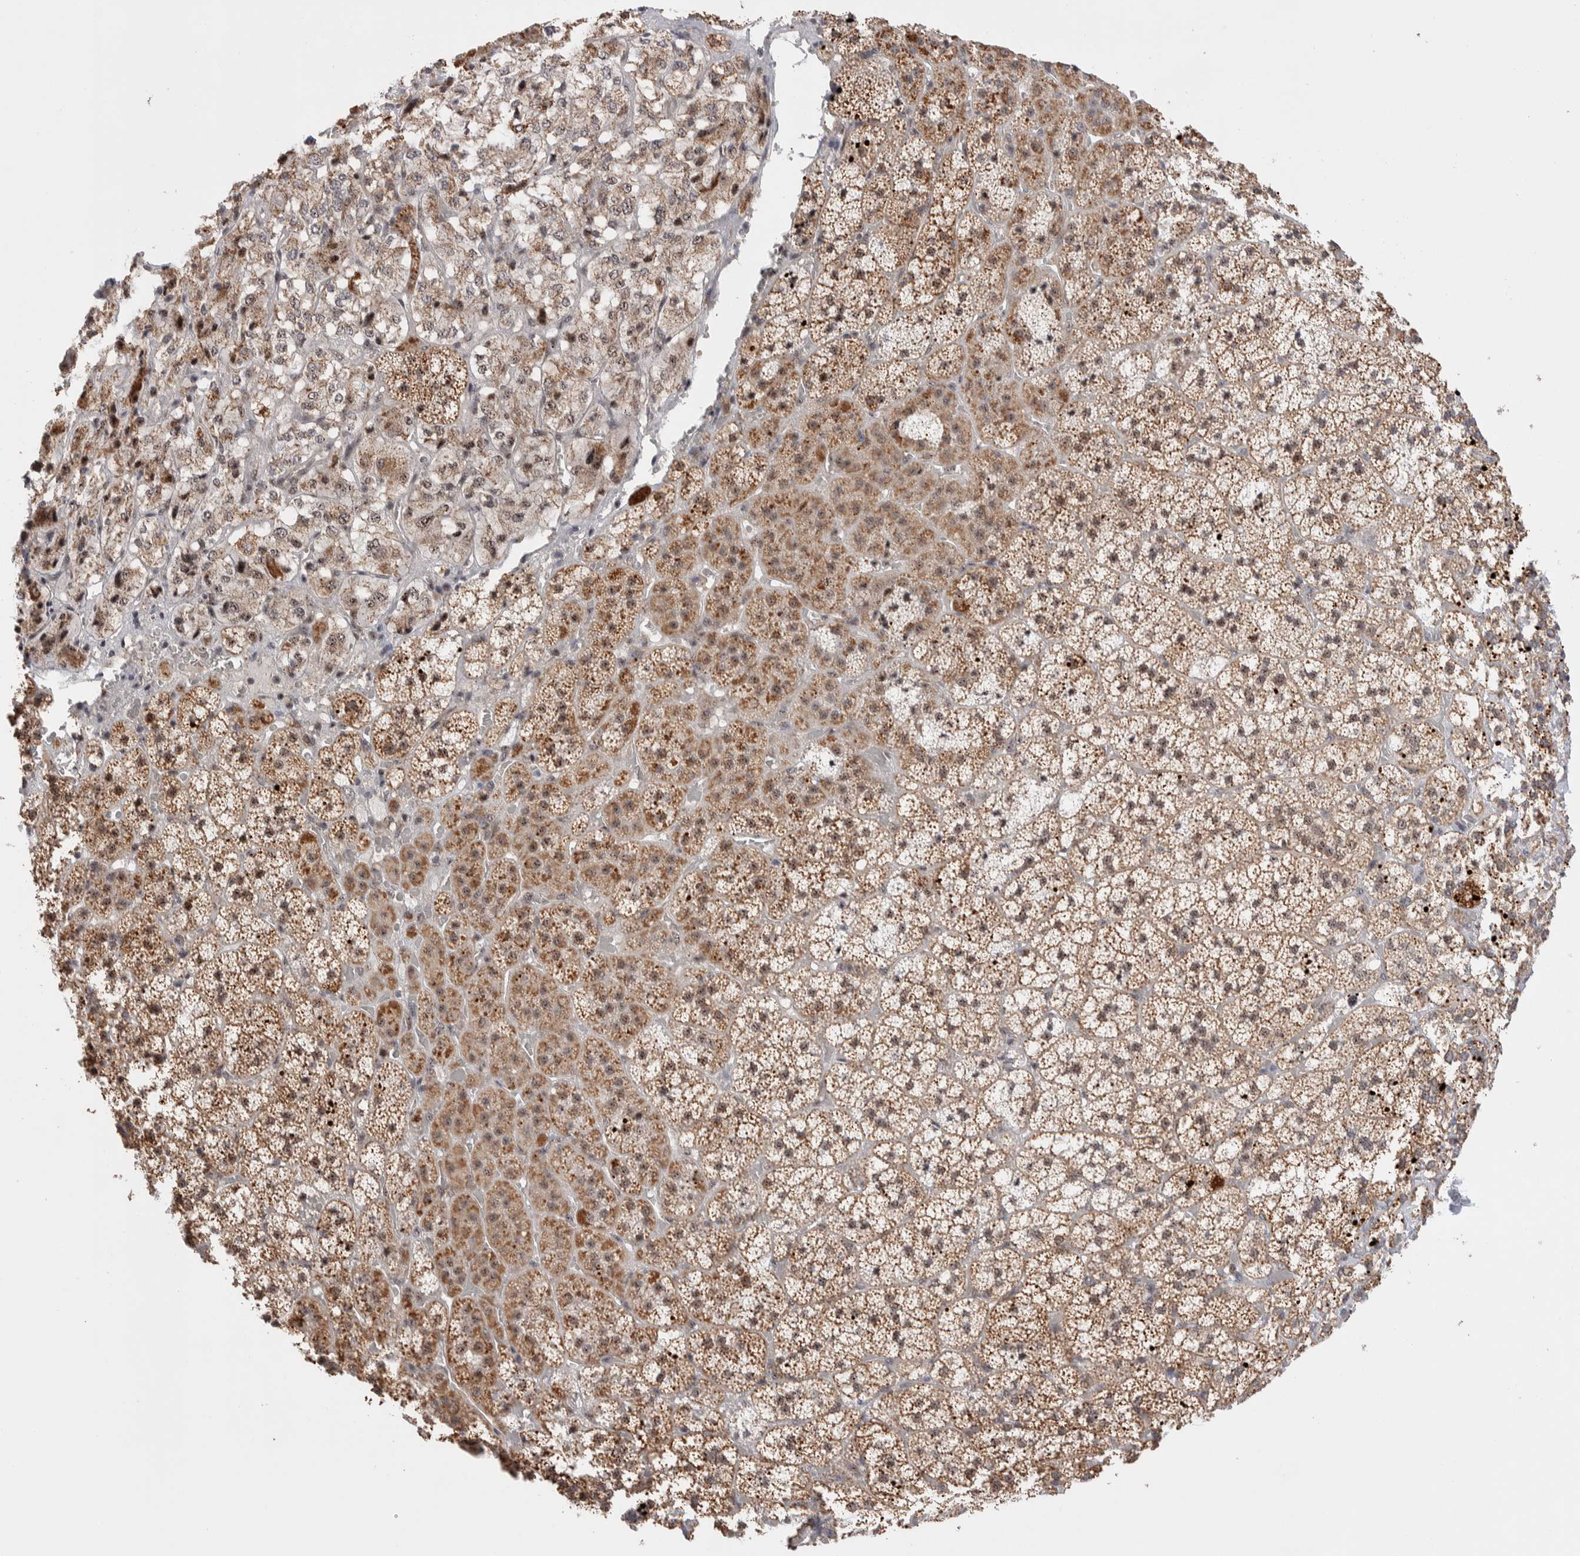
{"staining": {"intensity": "moderate", "quantity": ">75%", "location": "cytoplasmic/membranous,nuclear"}, "tissue": "adrenal gland", "cell_type": "Glandular cells", "image_type": "normal", "snomed": [{"axis": "morphology", "description": "Normal tissue, NOS"}, {"axis": "topography", "description": "Adrenal gland"}], "caption": "The immunohistochemical stain shows moderate cytoplasmic/membranous,nuclear expression in glandular cells of benign adrenal gland. Nuclei are stained in blue.", "gene": "ZNF695", "patient": {"sex": "female", "age": 44}}